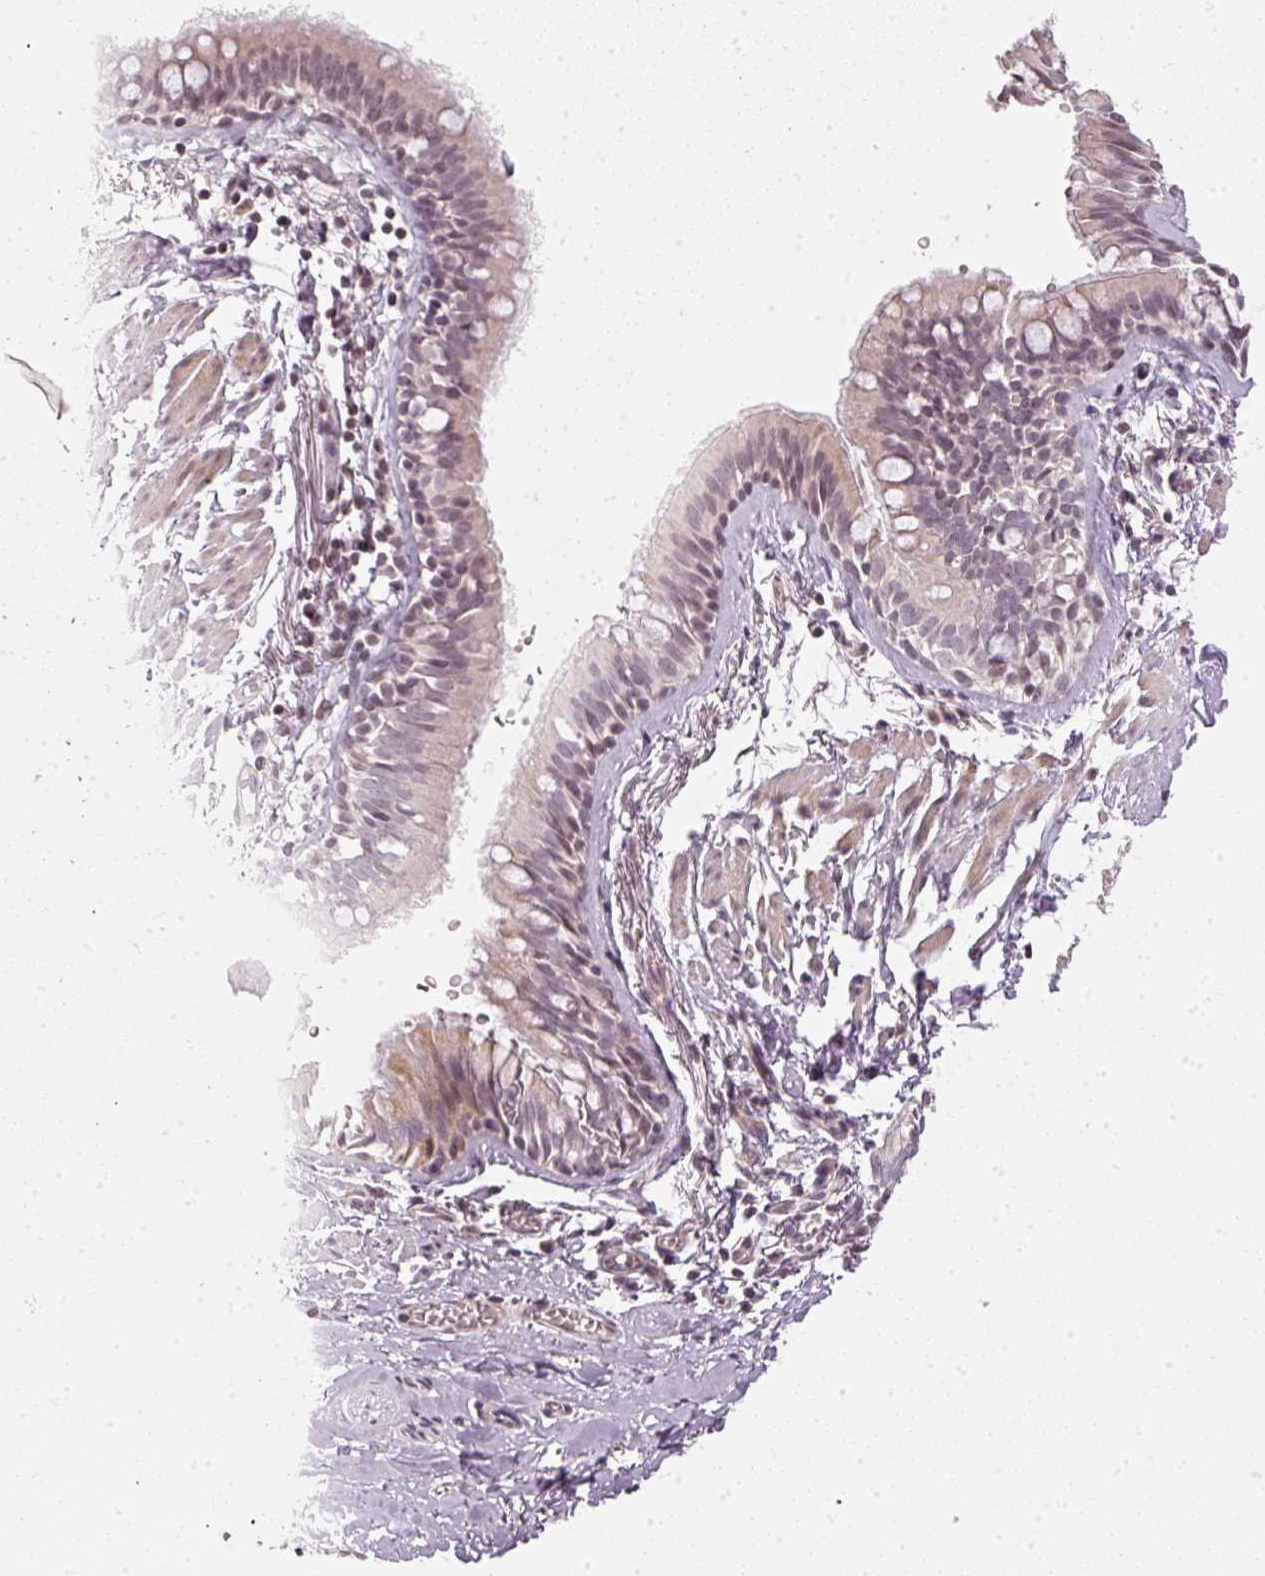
{"staining": {"intensity": "weak", "quantity": "25%-75%", "location": "cytoplasmic/membranous,nuclear"}, "tissue": "bronchus", "cell_type": "Respiratory epithelial cells", "image_type": "normal", "snomed": [{"axis": "morphology", "description": "Normal tissue, NOS"}, {"axis": "topography", "description": "Bronchus"}], "caption": "High-power microscopy captured an IHC image of unremarkable bronchus, revealing weak cytoplasmic/membranous,nuclear expression in about 25%-75% of respiratory epithelial cells.", "gene": "NRDE2", "patient": {"sex": "male", "age": 67}}